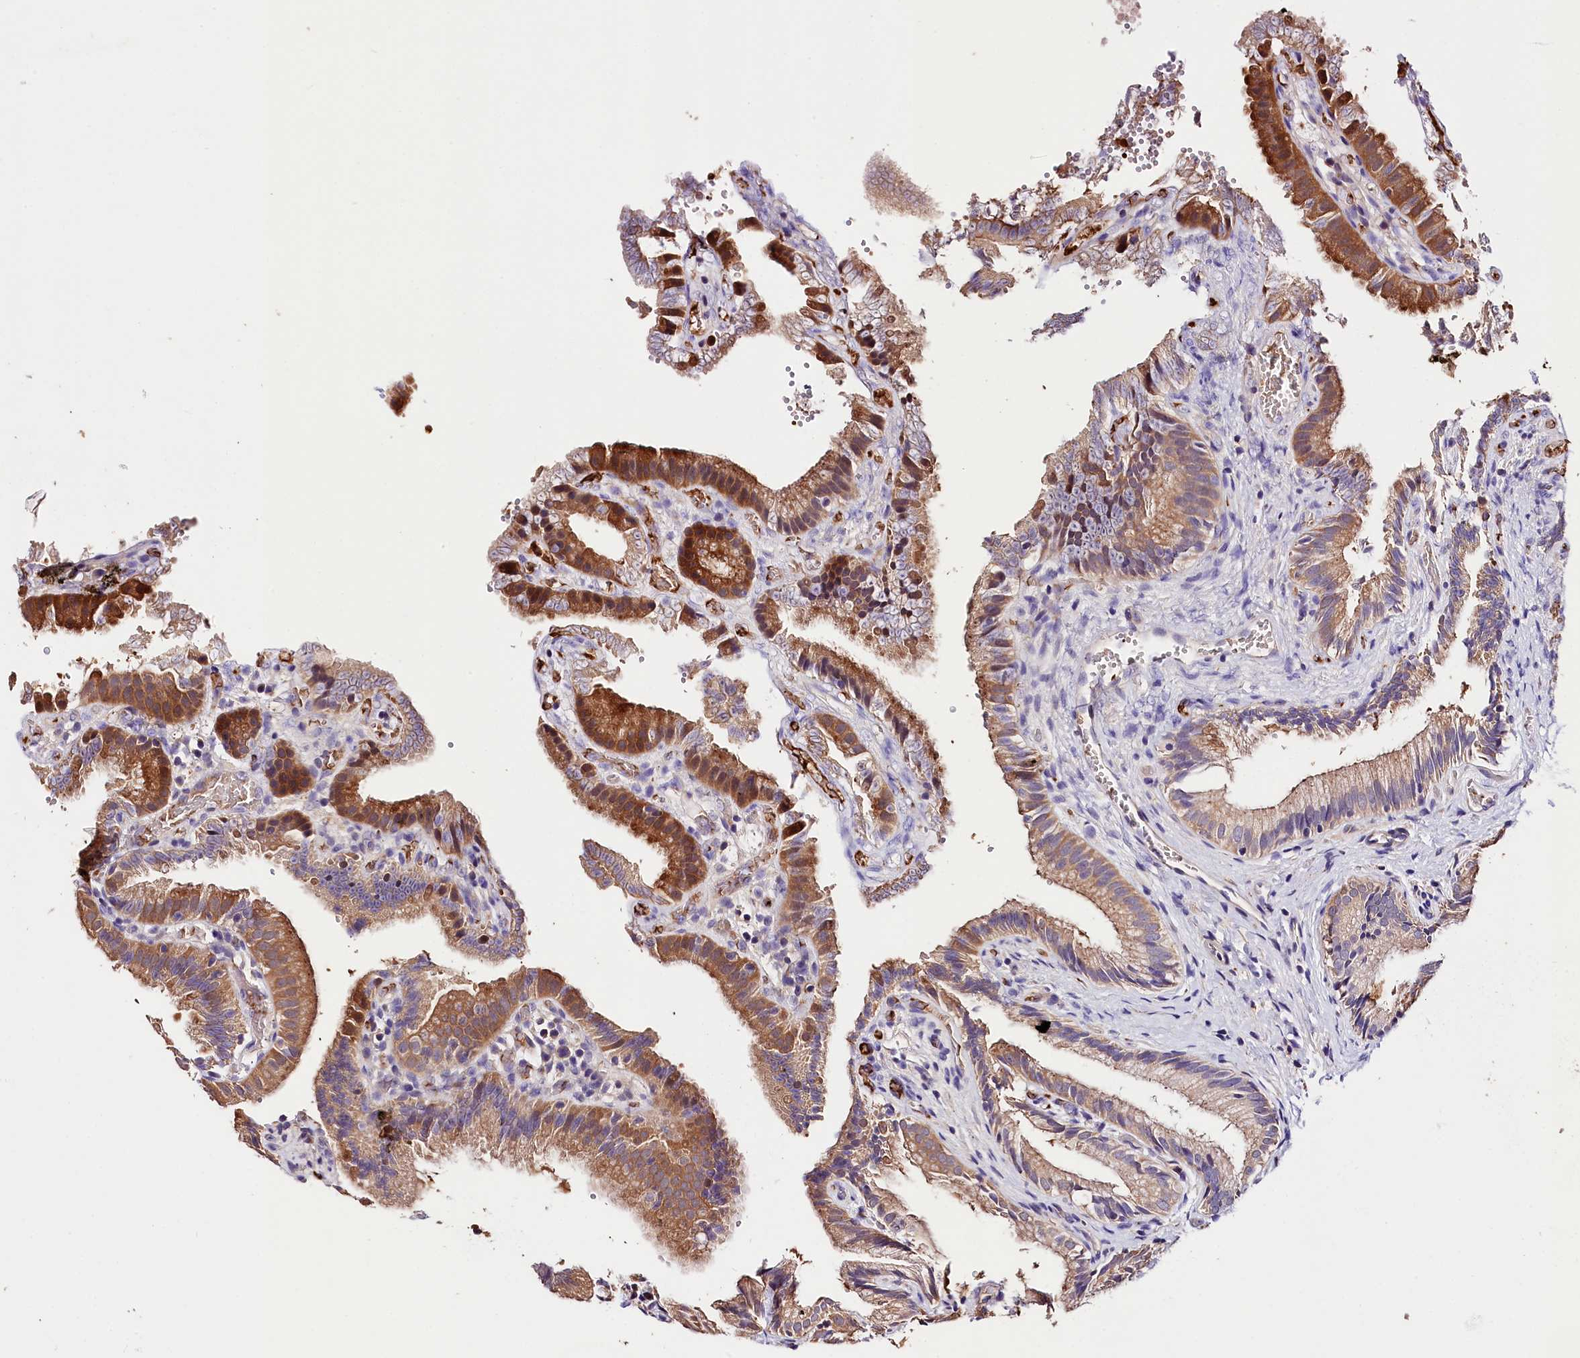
{"staining": {"intensity": "strong", "quantity": "<25%", "location": "cytoplasmic/membranous"}, "tissue": "gallbladder", "cell_type": "Glandular cells", "image_type": "normal", "snomed": [{"axis": "morphology", "description": "Normal tissue, NOS"}, {"axis": "topography", "description": "Gallbladder"}], "caption": "Protein positivity by immunohistochemistry displays strong cytoplasmic/membranous expression in approximately <25% of glandular cells in unremarkable gallbladder.", "gene": "ARMC6", "patient": {"sex": "female", "age": 30}}